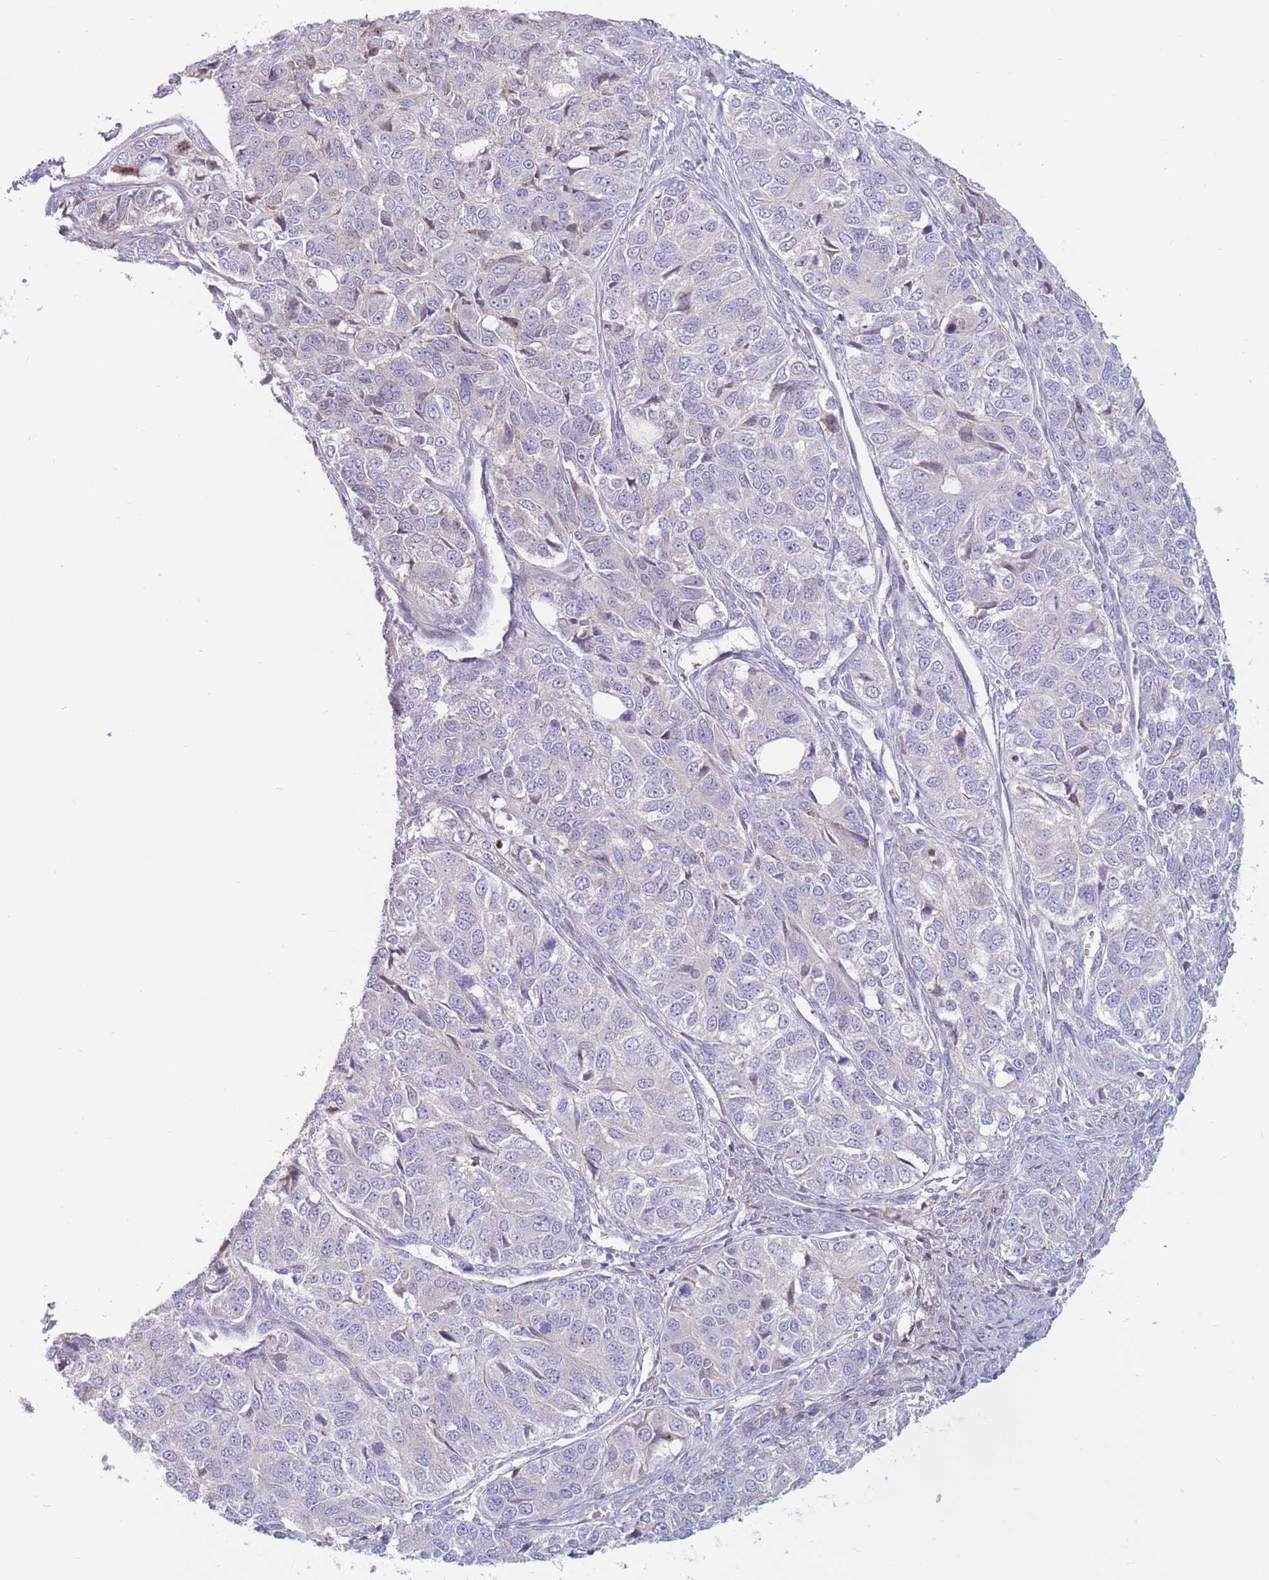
{"staining": {"intensity": "negative", "quantity": "none", "location": "none"}, "tissue": "ovarian cancer", "cell_type": "Tumor cells", "image_type": "cancer", "snomed": [{"axis": "morphology", "description": "Carcinoma, endometroid"}, {"axis": "topography", "description": "Ovary"}], "caption": "The micrograph exhibits no significant staining in tumor cells of endometroid carcinoma (ovarian). (DAB immunohistochemistry (IHC) visualized using brightfield microscopy, high magnification).", "gene": "PTGDR", "patient": {"sex": "female", "age": 51}}